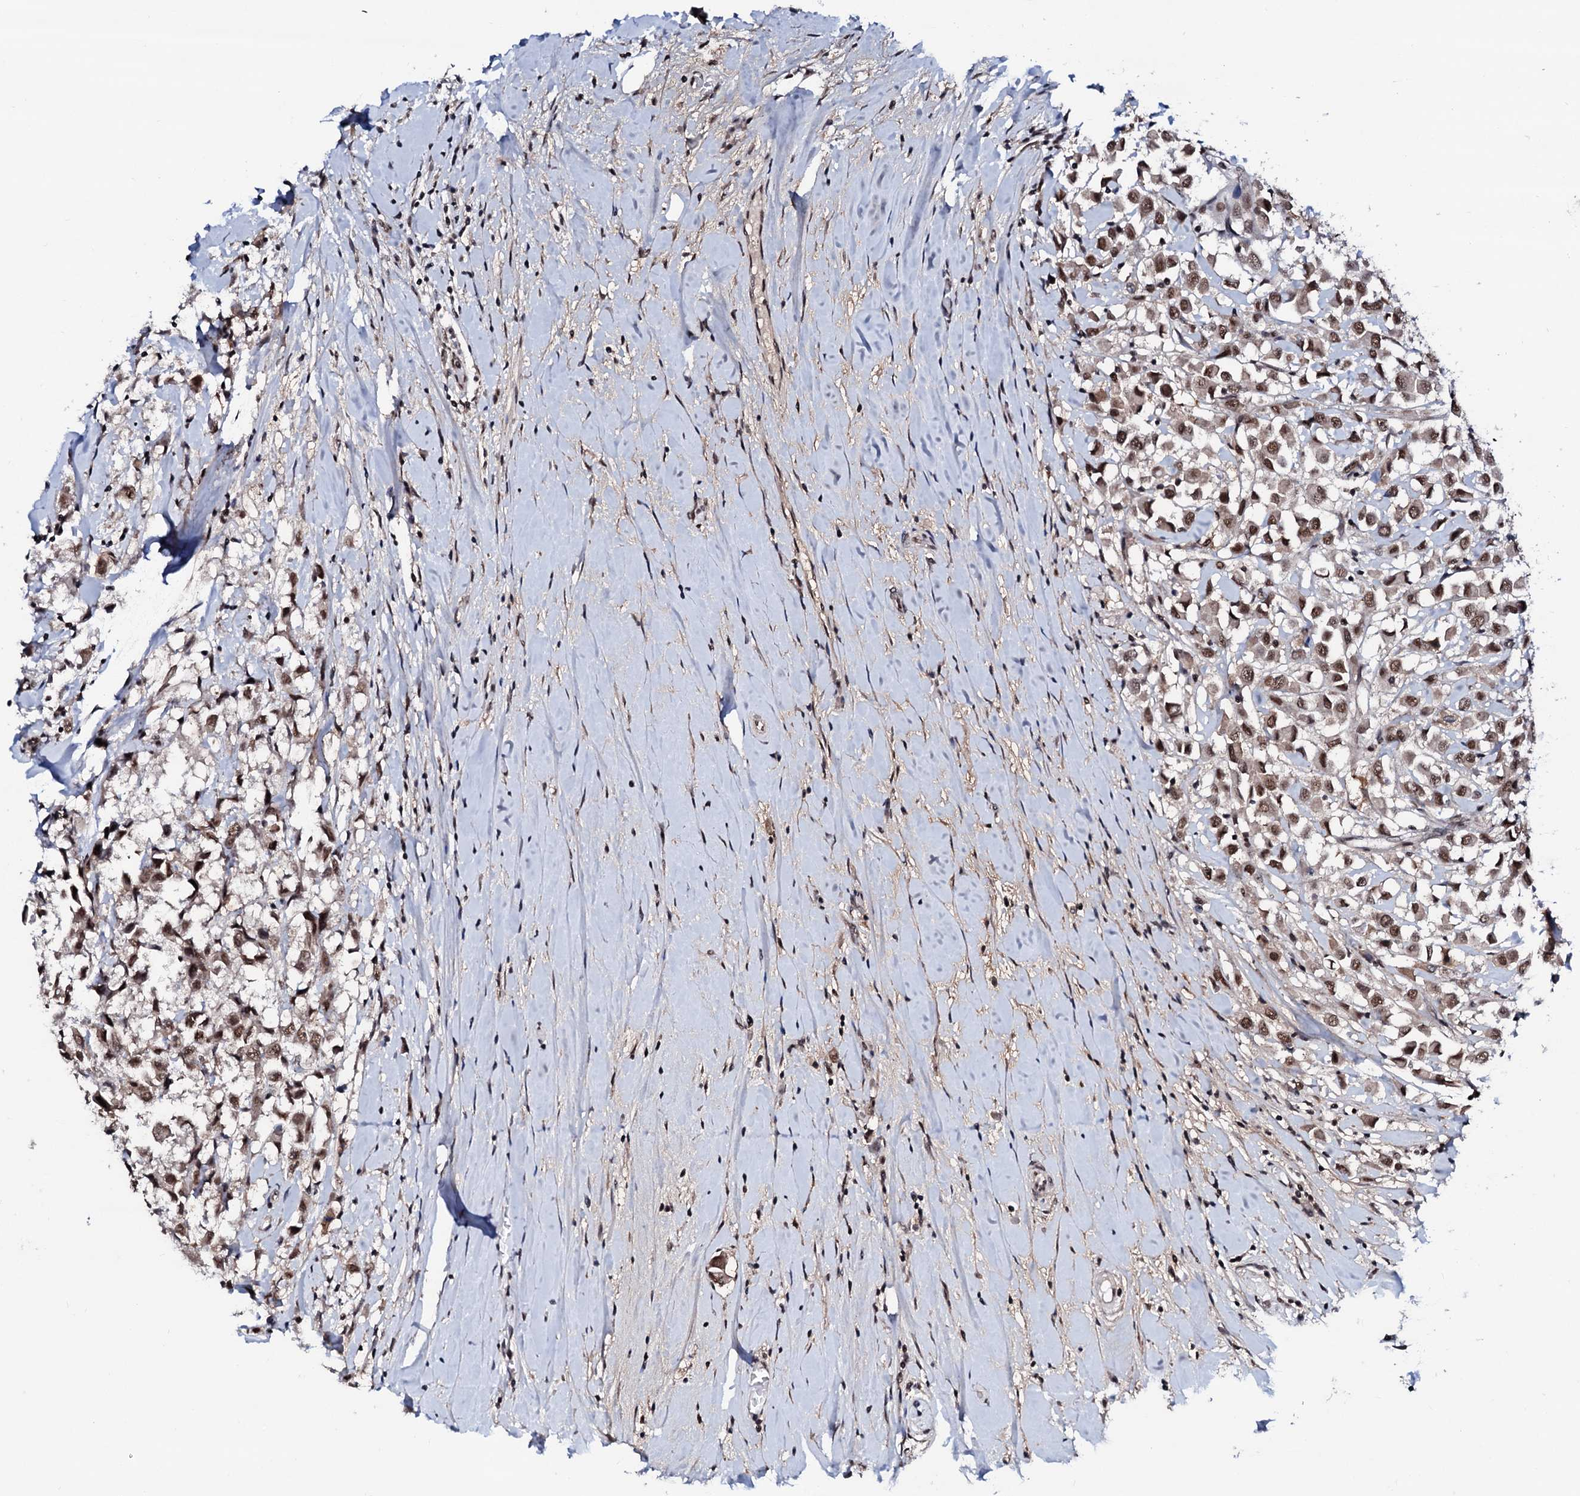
{"staining": {"intensity": "moderate", "quantity": ">75%", "location": "nuclear"}, "tissue": "breast cancer", "cell_type": "Tumor cells", "image_type": "cancer", "snomed": [{"axis": "morphology", "description": "Duct carcinoma"}, {"axis": "topography", "description": "Breast"}], "caption": "A photomicrograph of breast cancer (intraductal carcinoma) stained for a protein displays moderate nuclear brown staining in tumor cells. (DAB = brown stain, brightfield microscopy at high magnification).", "gene": "PRPF18", "patient": {"sex": "female", "age": 61}}